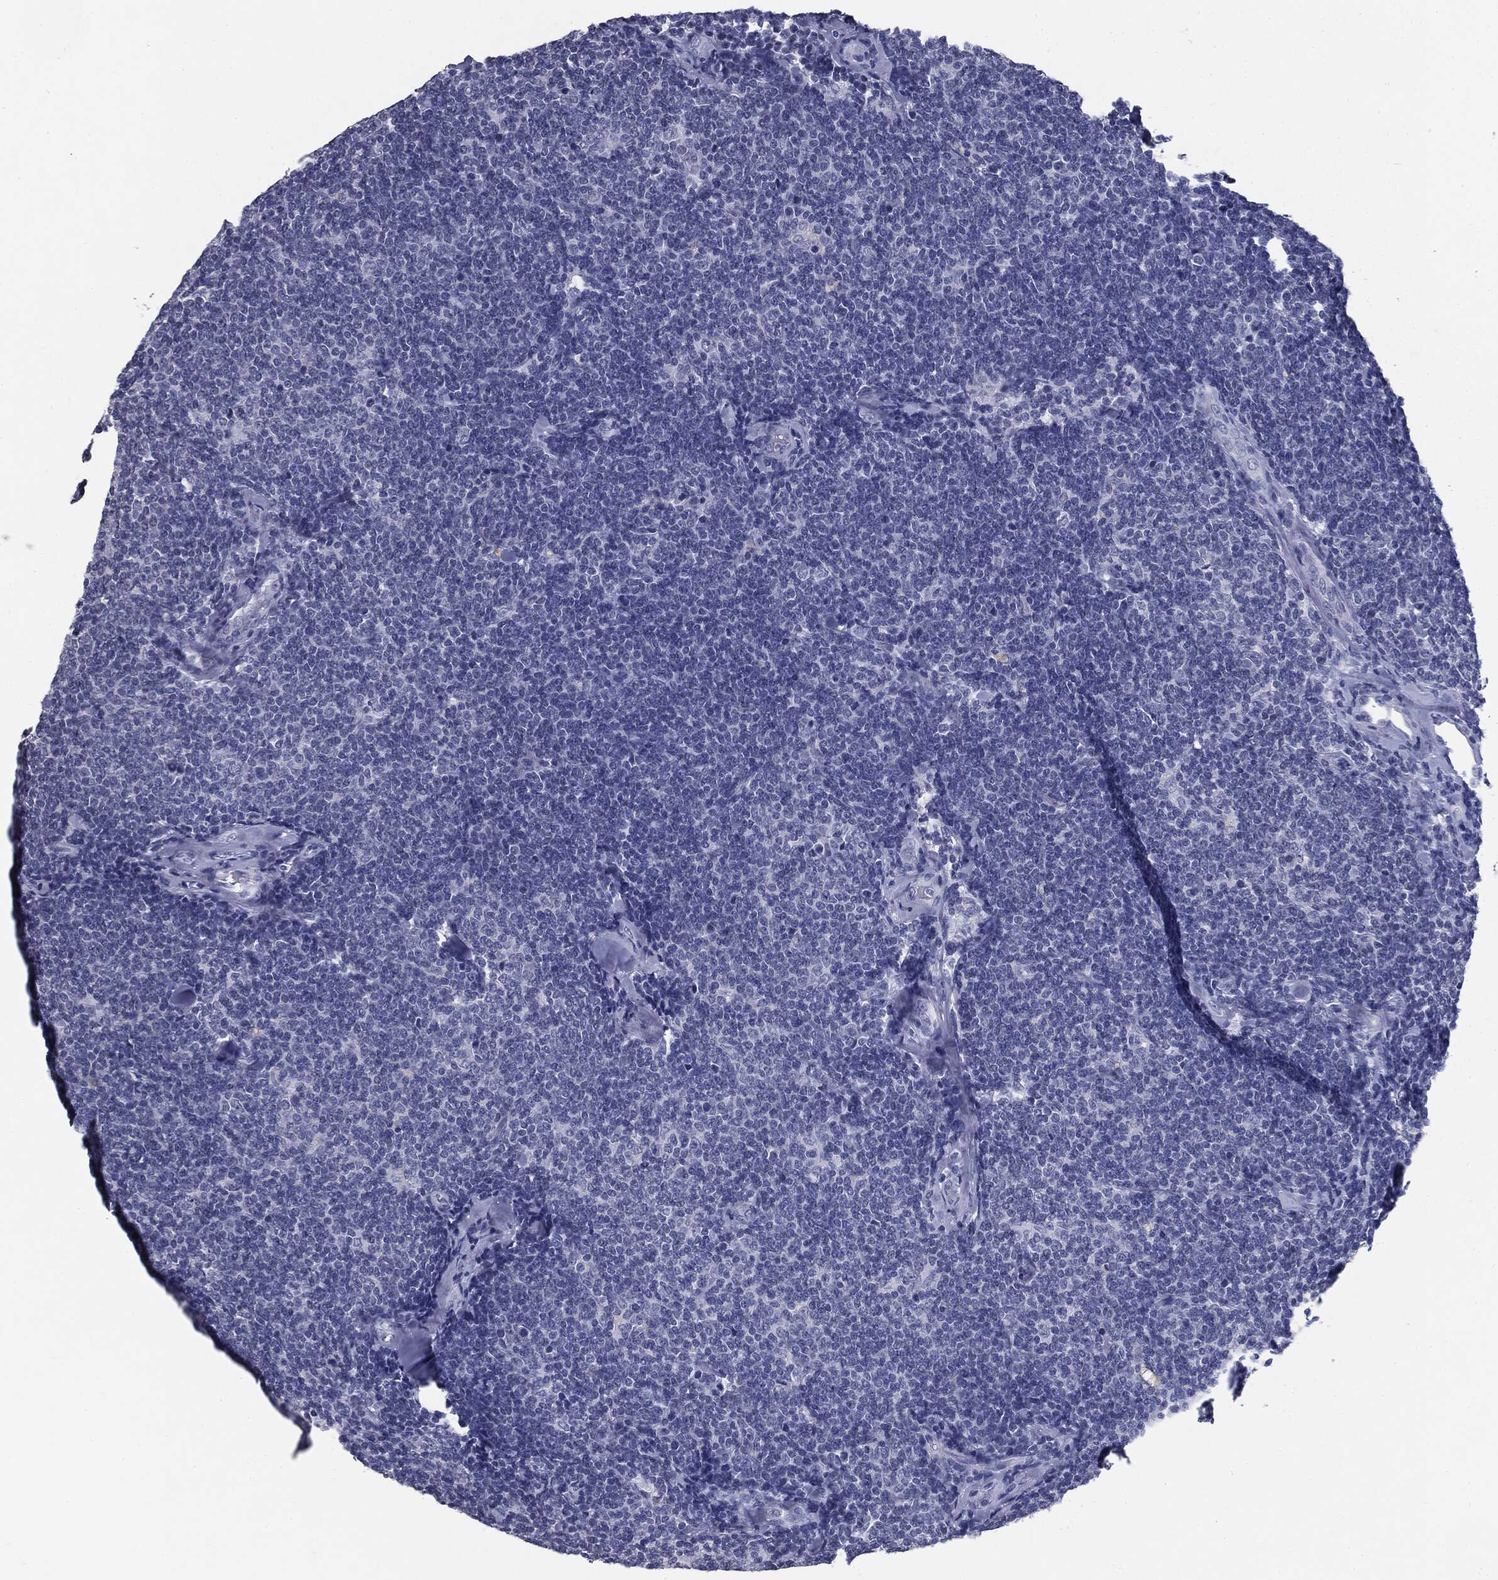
{"staining": {"intensity": "negative", "quantity": "none", "location": "none"}, "tissue": "lymphoma", "cell_type": "Tumor cells", "image_type": "cancer", "snomed": [{"axis": "morphology", "description": "Malignant lymphoma, non-Hodgkin's type, Low grade"}, {"axis": "topography", "description": "Lymph node"}], "caption": "The histopathology image reveals no staining of tumor cells in malignant lymphoma, non-Hodgkin's type (low-grade).", "gene": "MUC1", "patient": {"sex": "female", "age": 56}}